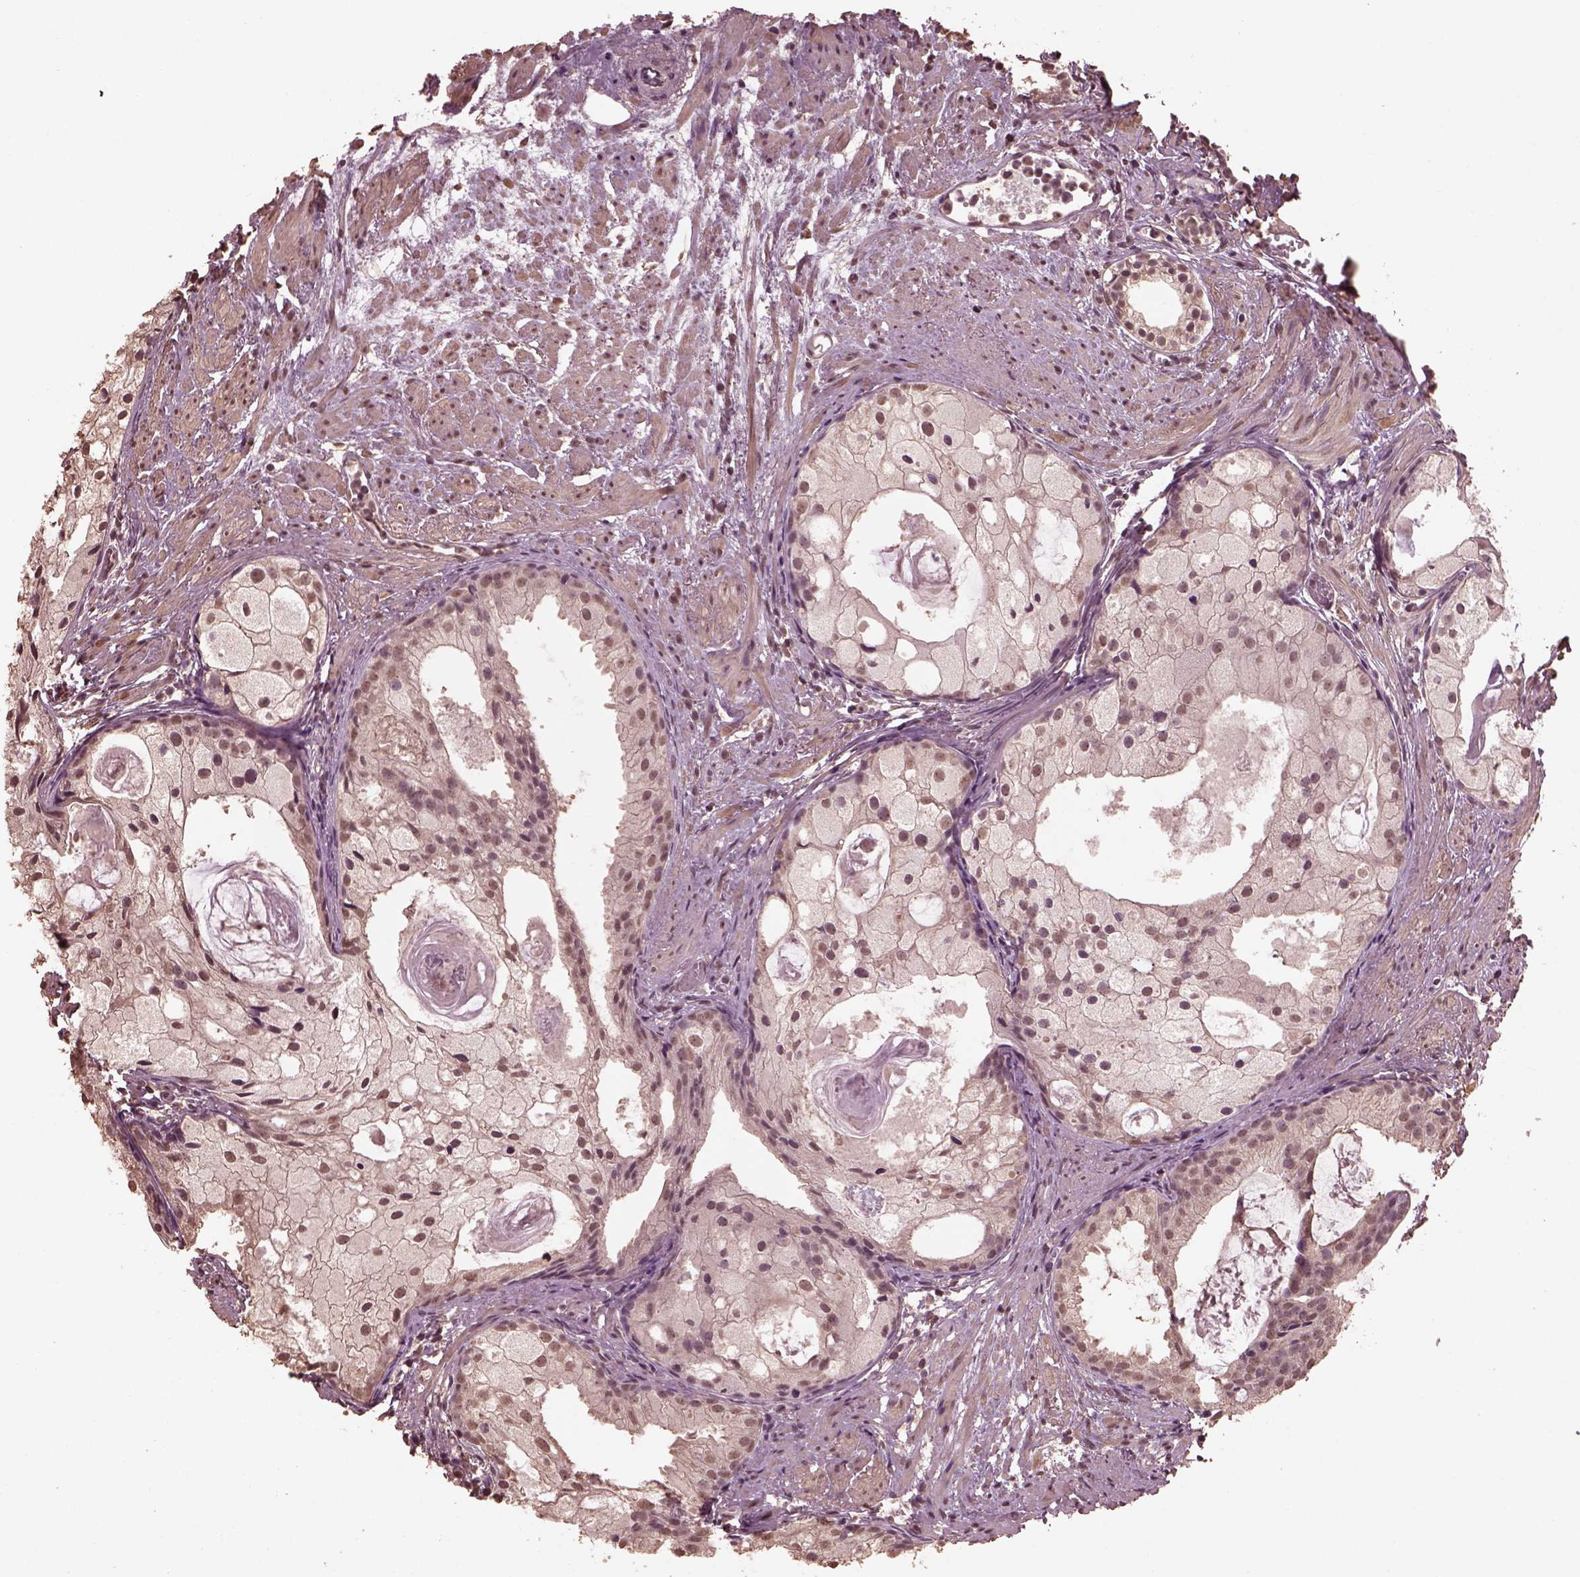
{"staining": {"intensity": "weak", "quantity": "25%-75%", "location": "nuclear"}, "tissue": "prostate cancer", "cell_type": "Tumor cells", "image_type": "cancer", "snomed": [{"axis": "morphology", "description": "Adenocarcinoma, High grade"}, {"axis": "topography", "description": "Prostate"}], "caption": "Immunohistochemical staining of prostate cancer (high-grade adenocarcinoma) exhibits weak nuclear protein expression in approximately 25%-75% of tumor cells. Immunohistochemistry (ihc) stains the protein of interest in brown and the nuclei are stained blue.", "gene": "CPT1C", "patient": {"sex": "male", "age": 85}}